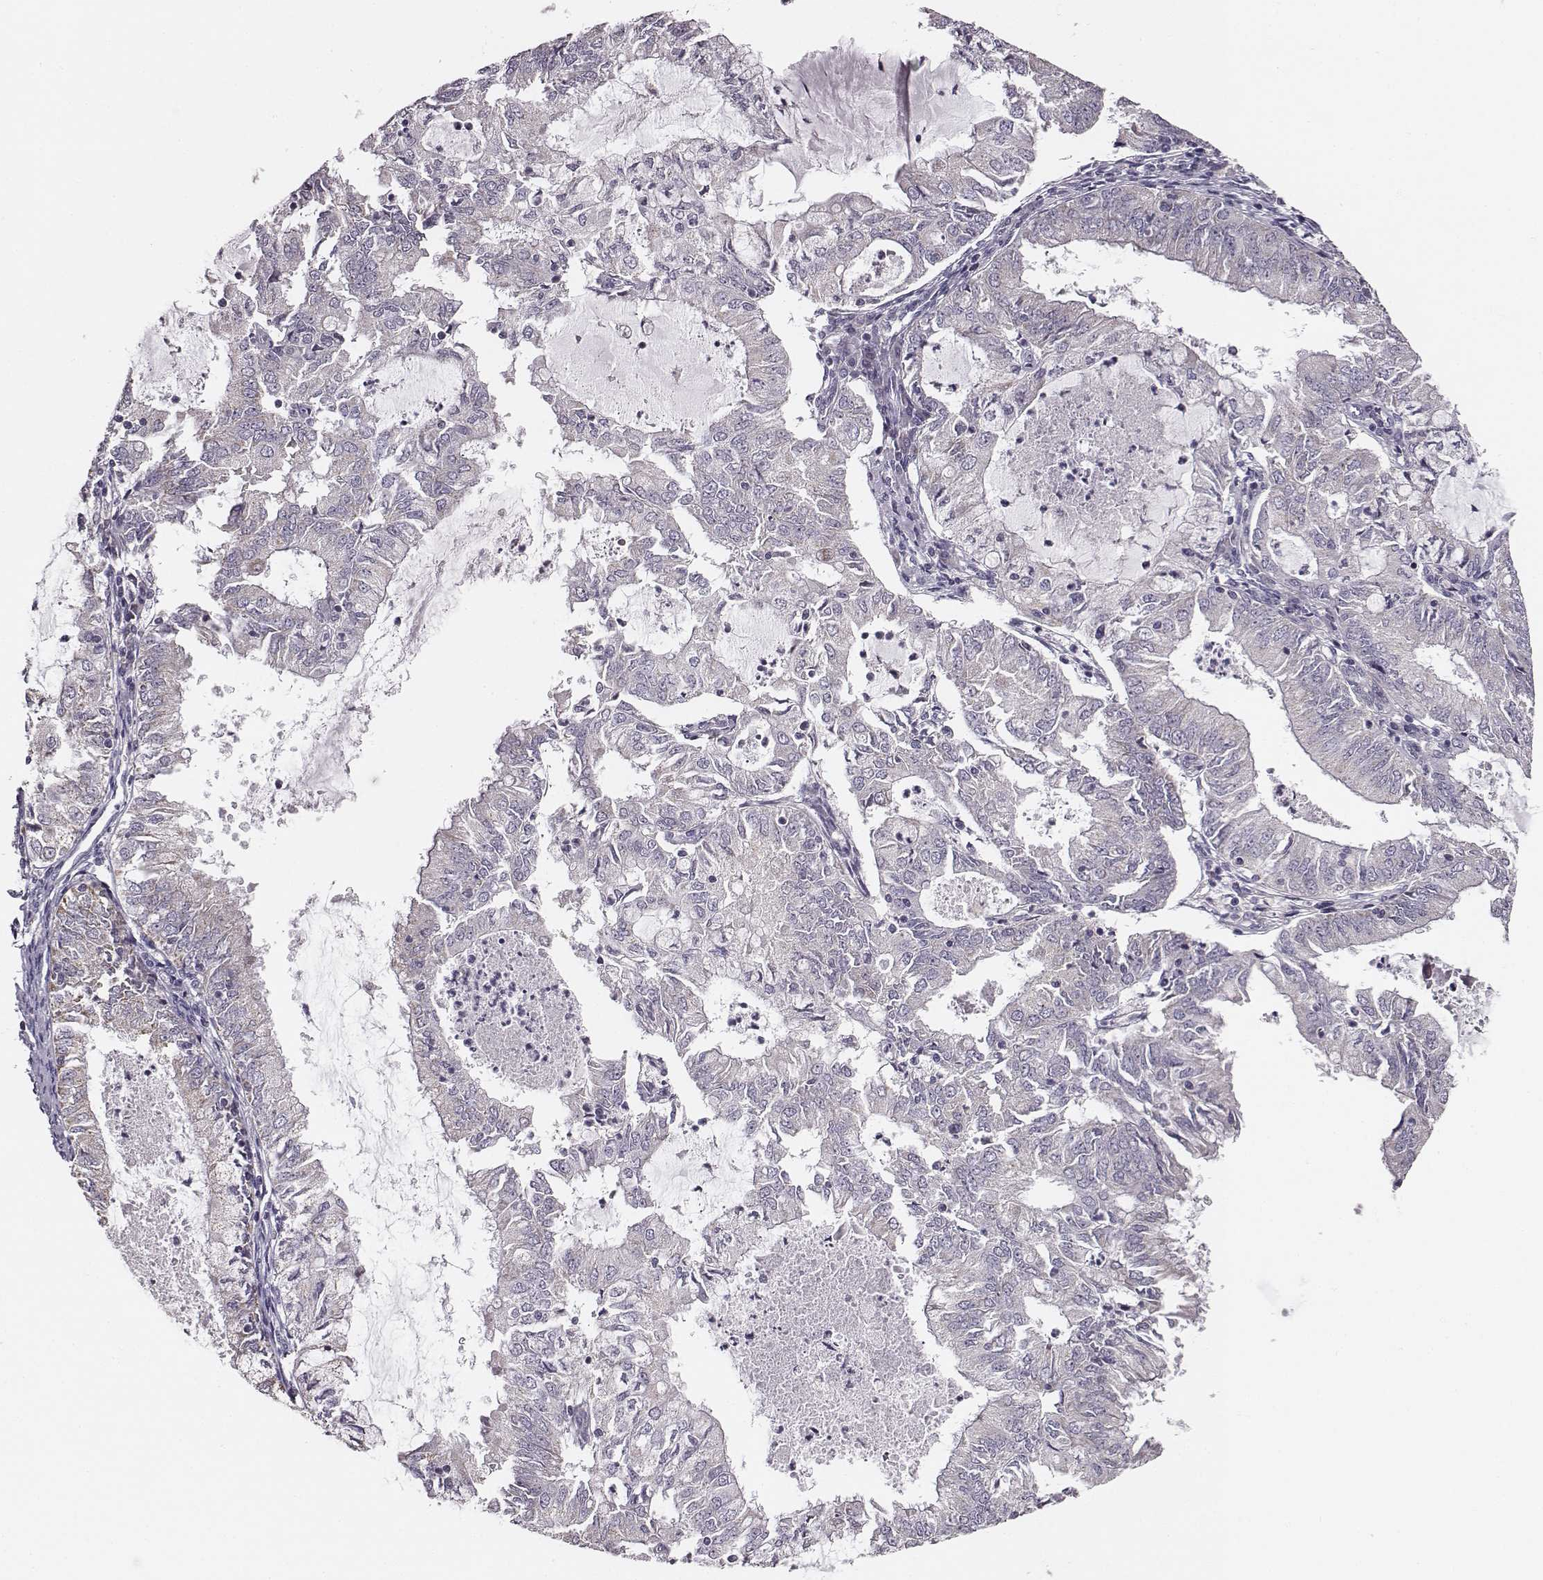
{"staining": {"intensity": "moderate", "quantity": "<25%", "location": "cytoplasmic/membranous"}, "tissue": "endometrial cancer", "cell_type": "Tumor cells", "image_type": "cancer", "snomed": [{"axis": "morphology", "description": "Adenocarcinoma, NOS"}, {"axis": "topography", "description": "Endometrium"}], "caption": "Immunohistochemical staining of human adenocarcinoma (endometrial) shows low levels of moderate cytoplasmic/membranous expression in about <25% of tumor cells. (Stains: DAB in brown, nuclei in blue, Microscopy: brightfield microscopy at high magnification).", "gene": "UBL4B", "patient": {"sex": "female", "age": 57}}